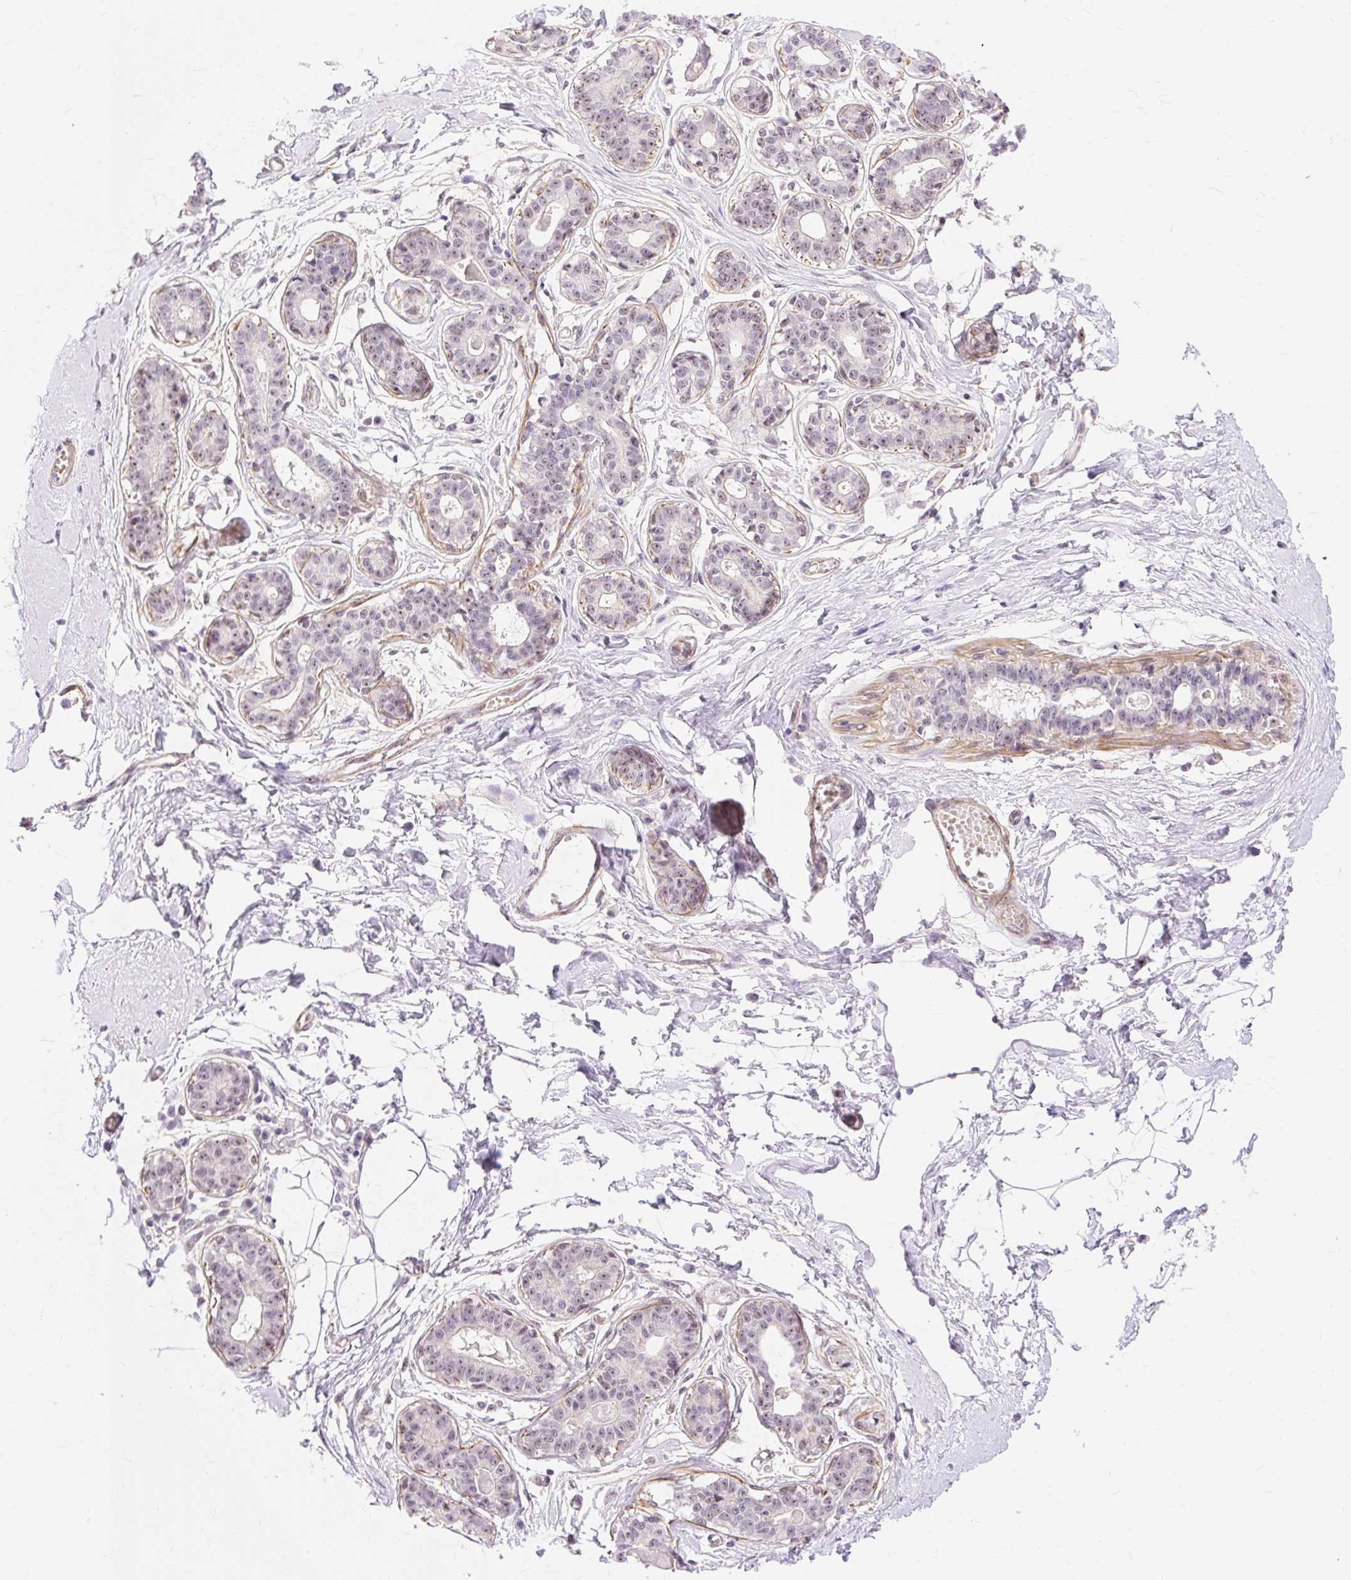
{"staining": {"intensity": "negative", "quantity": "none", "location": "none"}, "tissue": "breast", "cell_type": "Adipocytes", "image_type": "normal", "snomed": [{"axis": "morphology", "description": "Normal tissue, NOS"}, {"axis": "topography", "description": "Breast"}], "caption": "A high-resolution image shows immunohistochemistry (IHC) staining of unremarkable breast, which displays no significant positivity in adipocytes.", "gene": "OBP2A", "patient": {"sex": "female", "age": 45}}